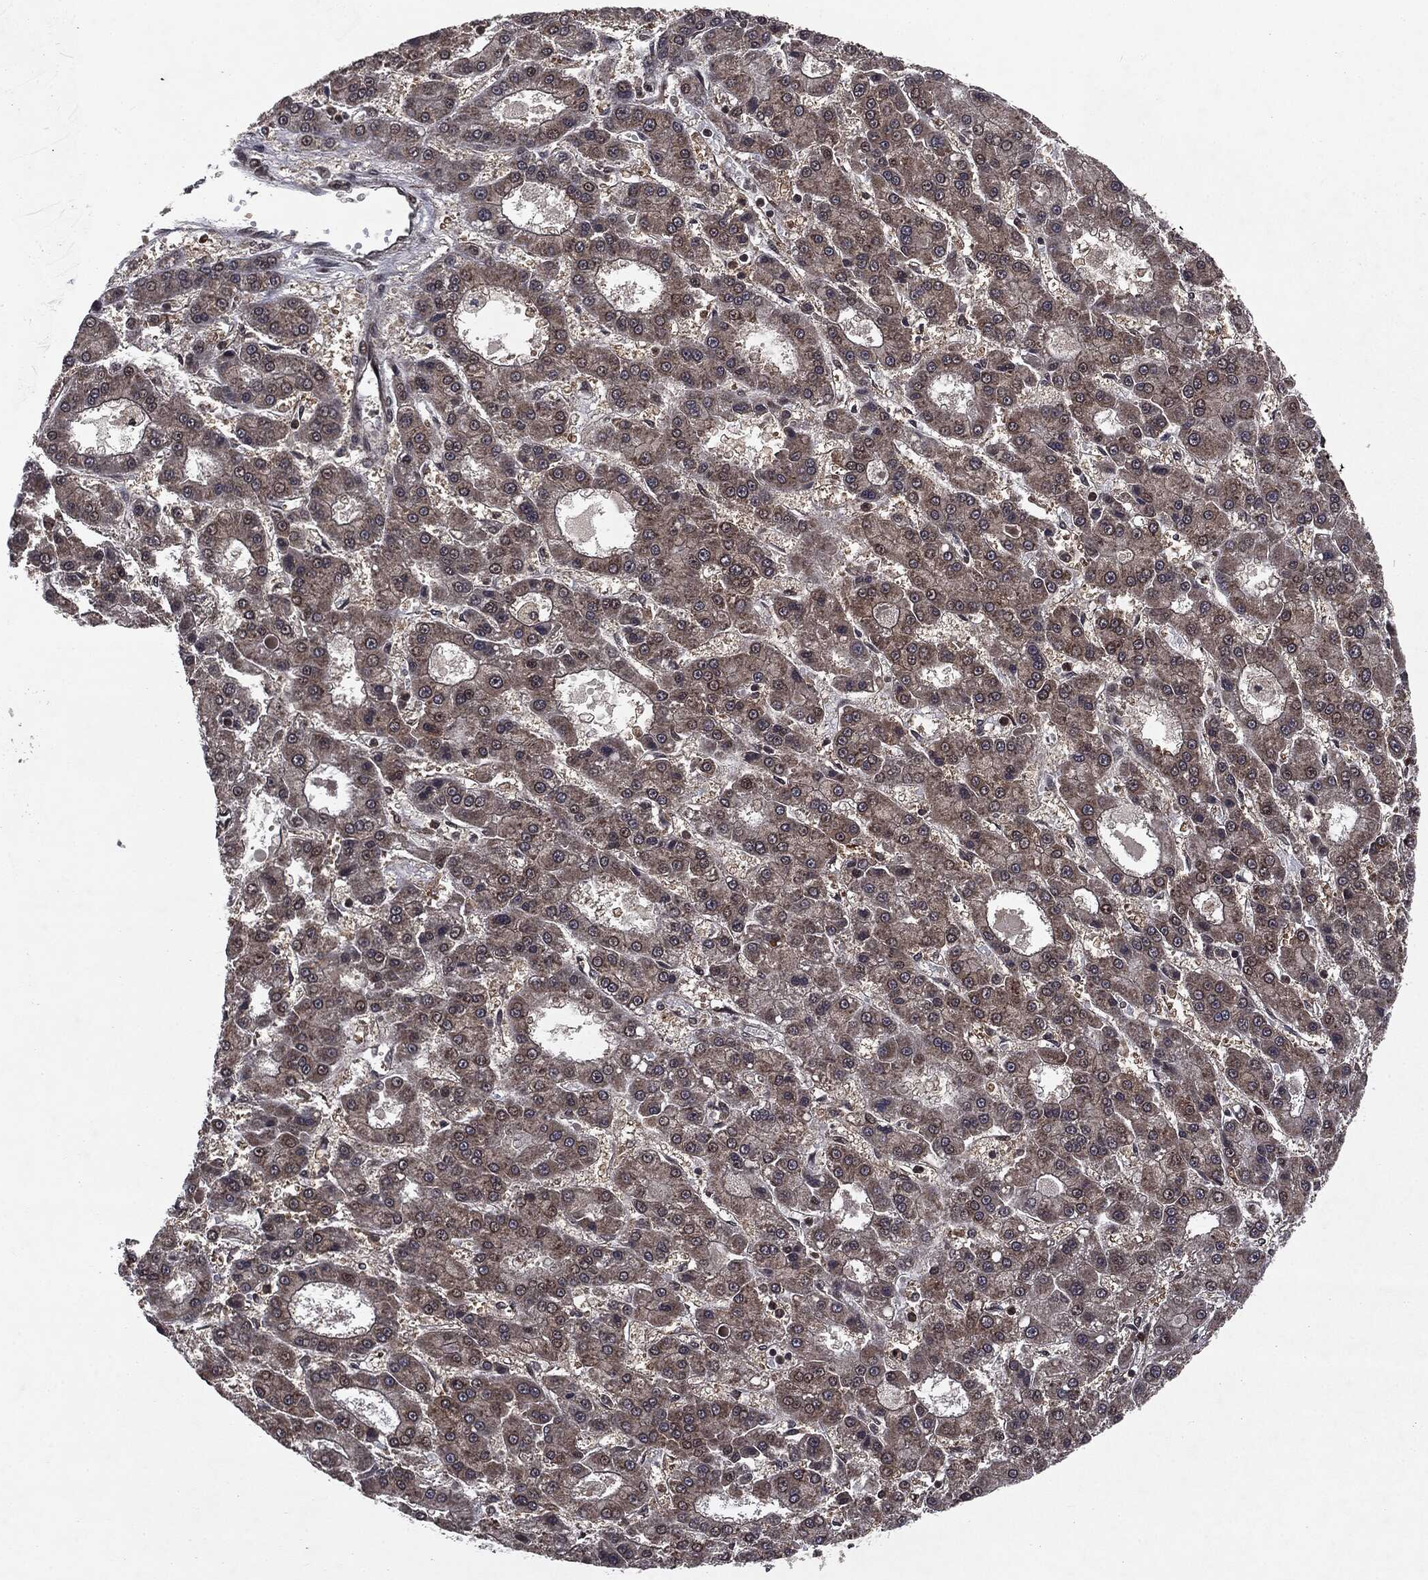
{"staining": {"intensity": "weak", "quantity": "25%-75%", "location": "cytoplasmic/membranous"}, "tissue": "liver cancer", "cell_type": "Tumor cells", "image_type": "cancer", "snomed": [{"axis": "morphology", "description": "Carcinoma, Hepatocellular, NOS"}, {"axis": "topography", "description": "Liver"}], "caption": "The photomicrograph reveals a brown stain indicating the presence of a protein in the cytoplasmic/membranous of tumor cells in liver cancer (hepatocellular carcinoma).", "gene": "STAU2", "patient": {"sex": "male", "age": 70}}